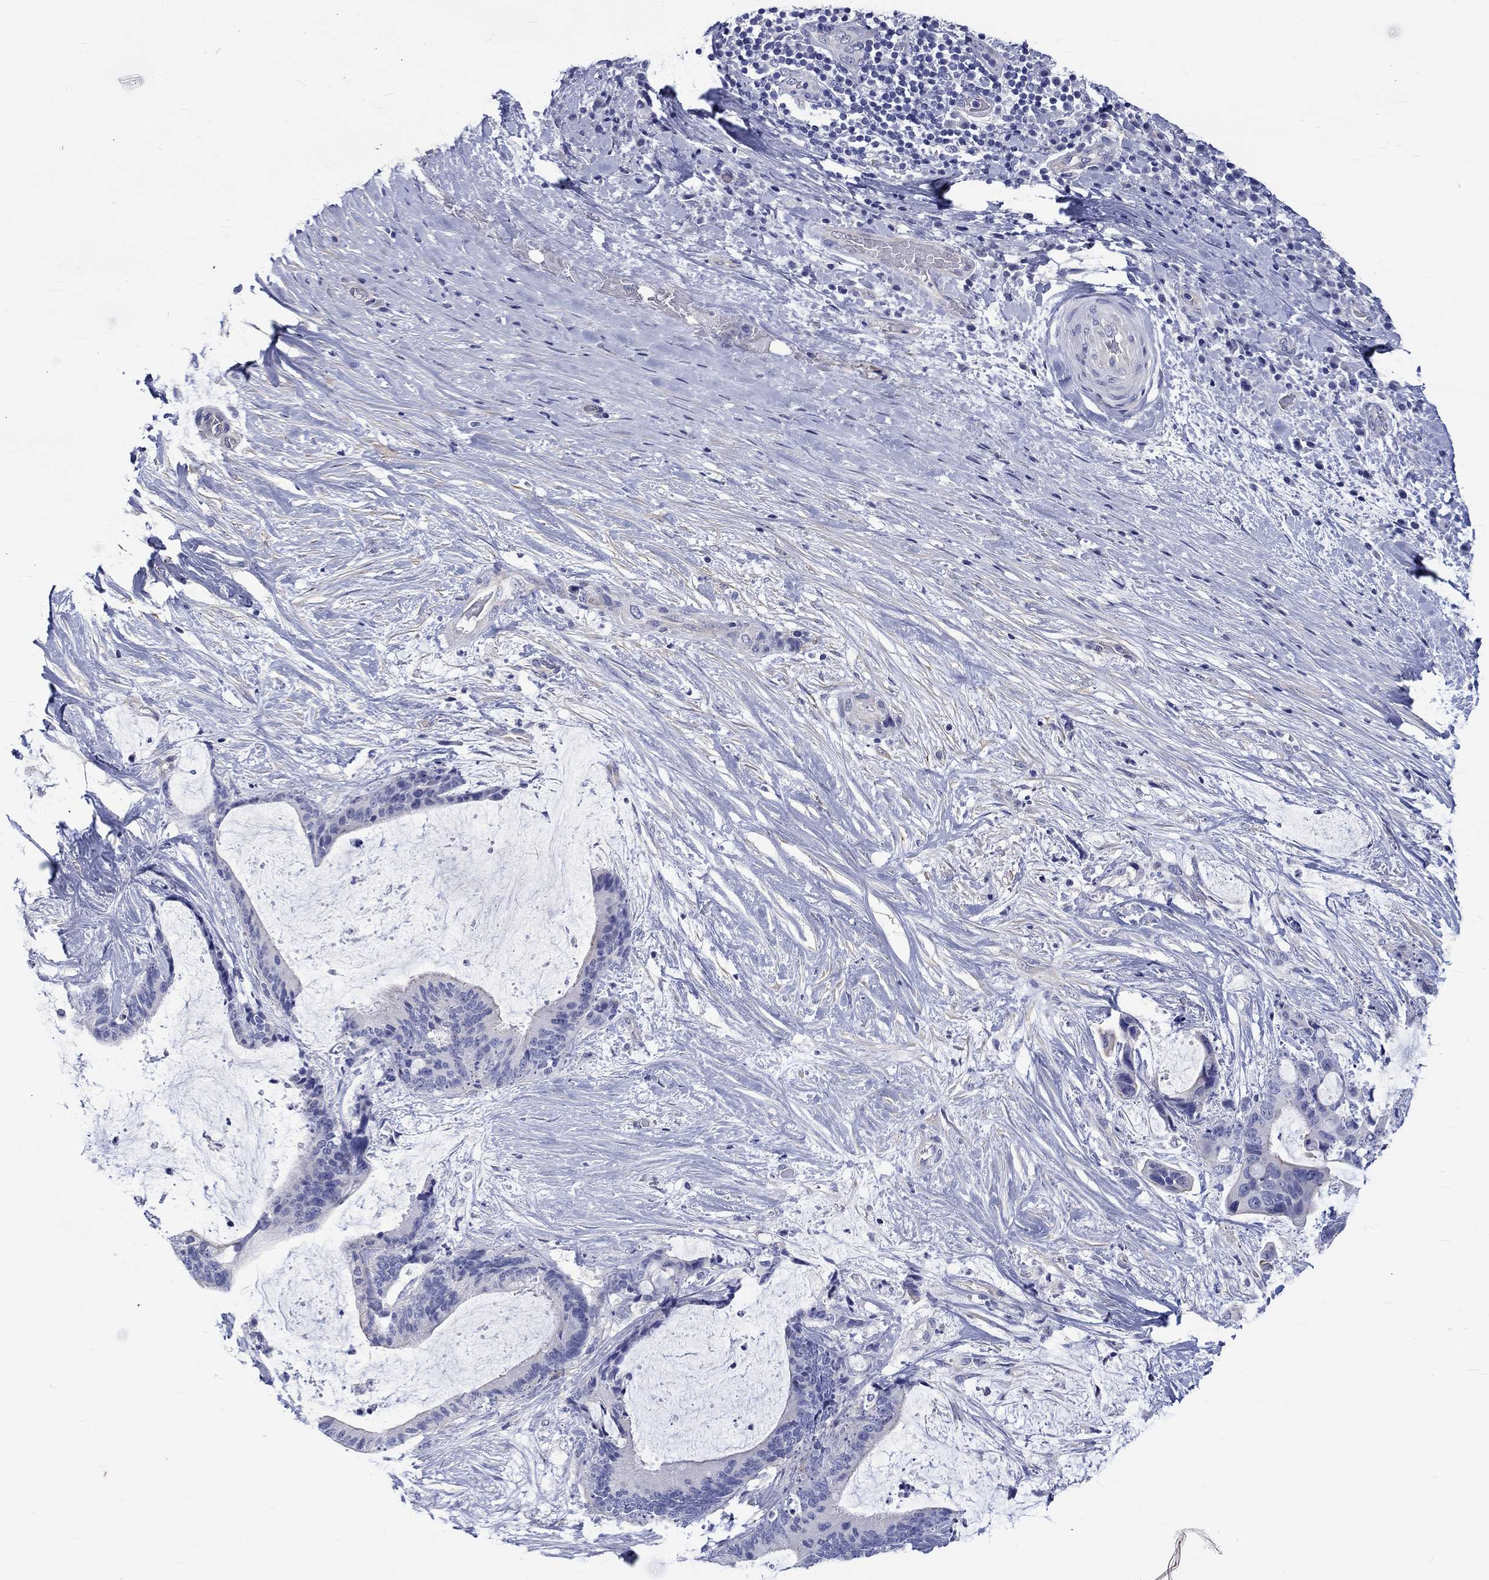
{"staining": {"intensity": "negative", "quantity": "none", "location": "none"}, "tissue": "liver cancer", "cell_type": "Tumor cells", "image_type": "cancer", "snomed": [{"axis": "morphology", "description": "Cholangiocarcinoma"}, {"axis": "topography", "description": "Liver"}], "caption": "Cholangiocarcinoma (liver) was stained to show a protein in brown. There is no significant expression in tumor cells. (Stains: DAB immunohistochemistry (IHC) with hematoxylin counter stain, Microscopy: brightfield microscopy at high magnification).", "gene": "SH2D7", "patient": {"sex": "female", "age": 73}}